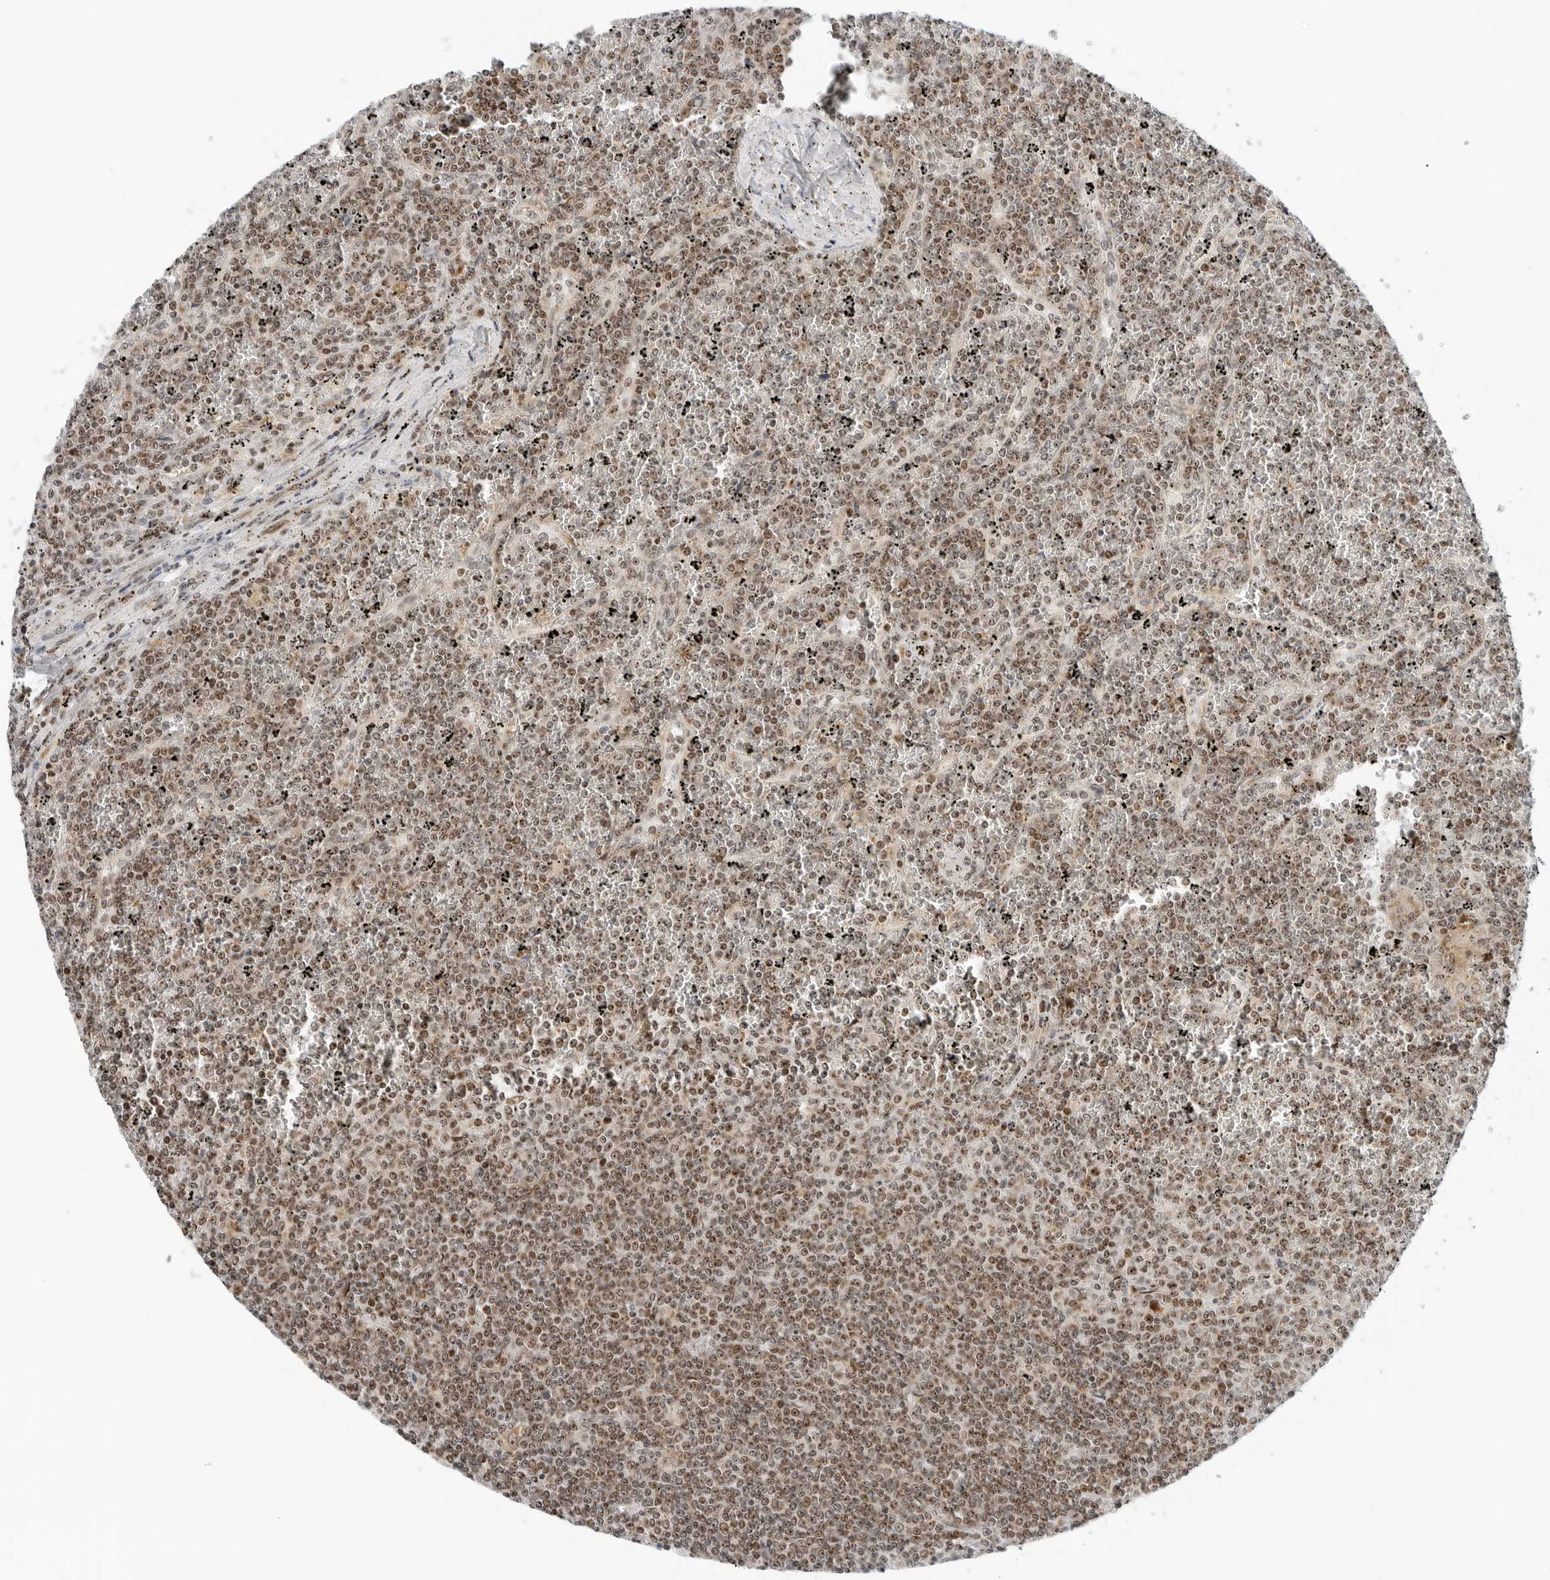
{"staining": {"intensity": "moderate", "quantity": ">75%", "location": "nuclear"}, "tissue": "lymphoma", "cell_type": "Tumor cells", "image_type": "cancer", "snomed": [{"axis": "morphology", "description": "Malignant lymphoma, non-Hodgkin's type, Low grade"}, {"axis": "topography", "description": "Spleen"}], "caption": "This micrograph reveals immunohistochemistry staining of lymphoma, with medium moderate nuclear expression in about >75% of tumor cells.", "gene": "RIMKLA", "patient": {"sex": "female", "age": 19}}